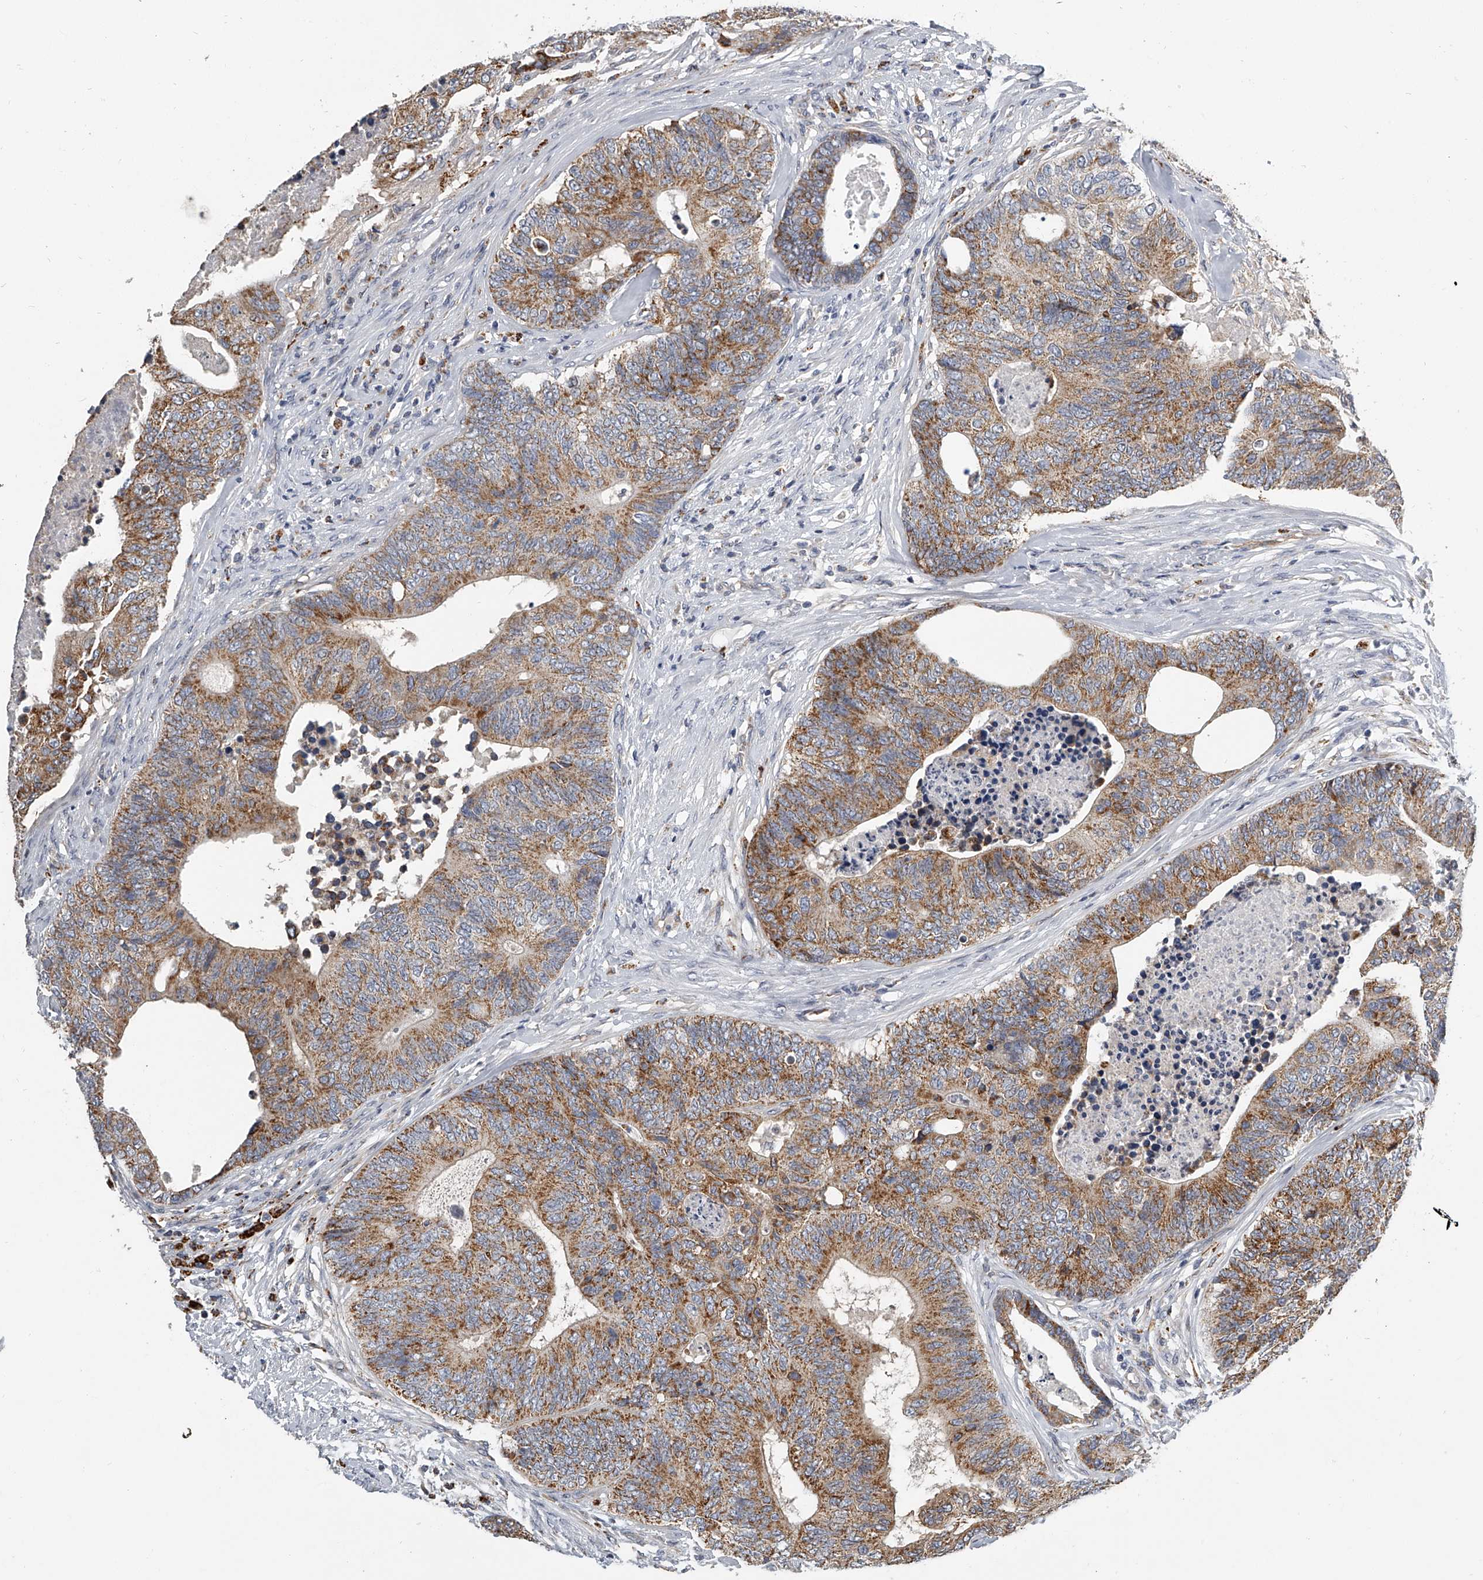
{"staining": {"intensity": "moderate", "quantity": ">75%", "location": "cytoplasmic/membranous"}, "tissue": "colorectal cancer", "cell_type": "Tumor cells", "image_type": "cancer", "snomed": [{"axis": "morphology", "description": "Adenocarcinoma, NOS"}, {"axis": "topography", "description": "Colon"}], "caption": "Immunohistochemistry micrograph of neoplastic tissue: human colorectal adenocarcinoma stained using immunohistochemistry (IHC) demonstrates medium levels of moderate protein expression localized specifically in the cytoplasmic/membranous of tumor cells, appearing as a cytoplasmic/membranous brown color.", "gene": "KLHL7", "patient": {"sex": "female", "age": 67}}